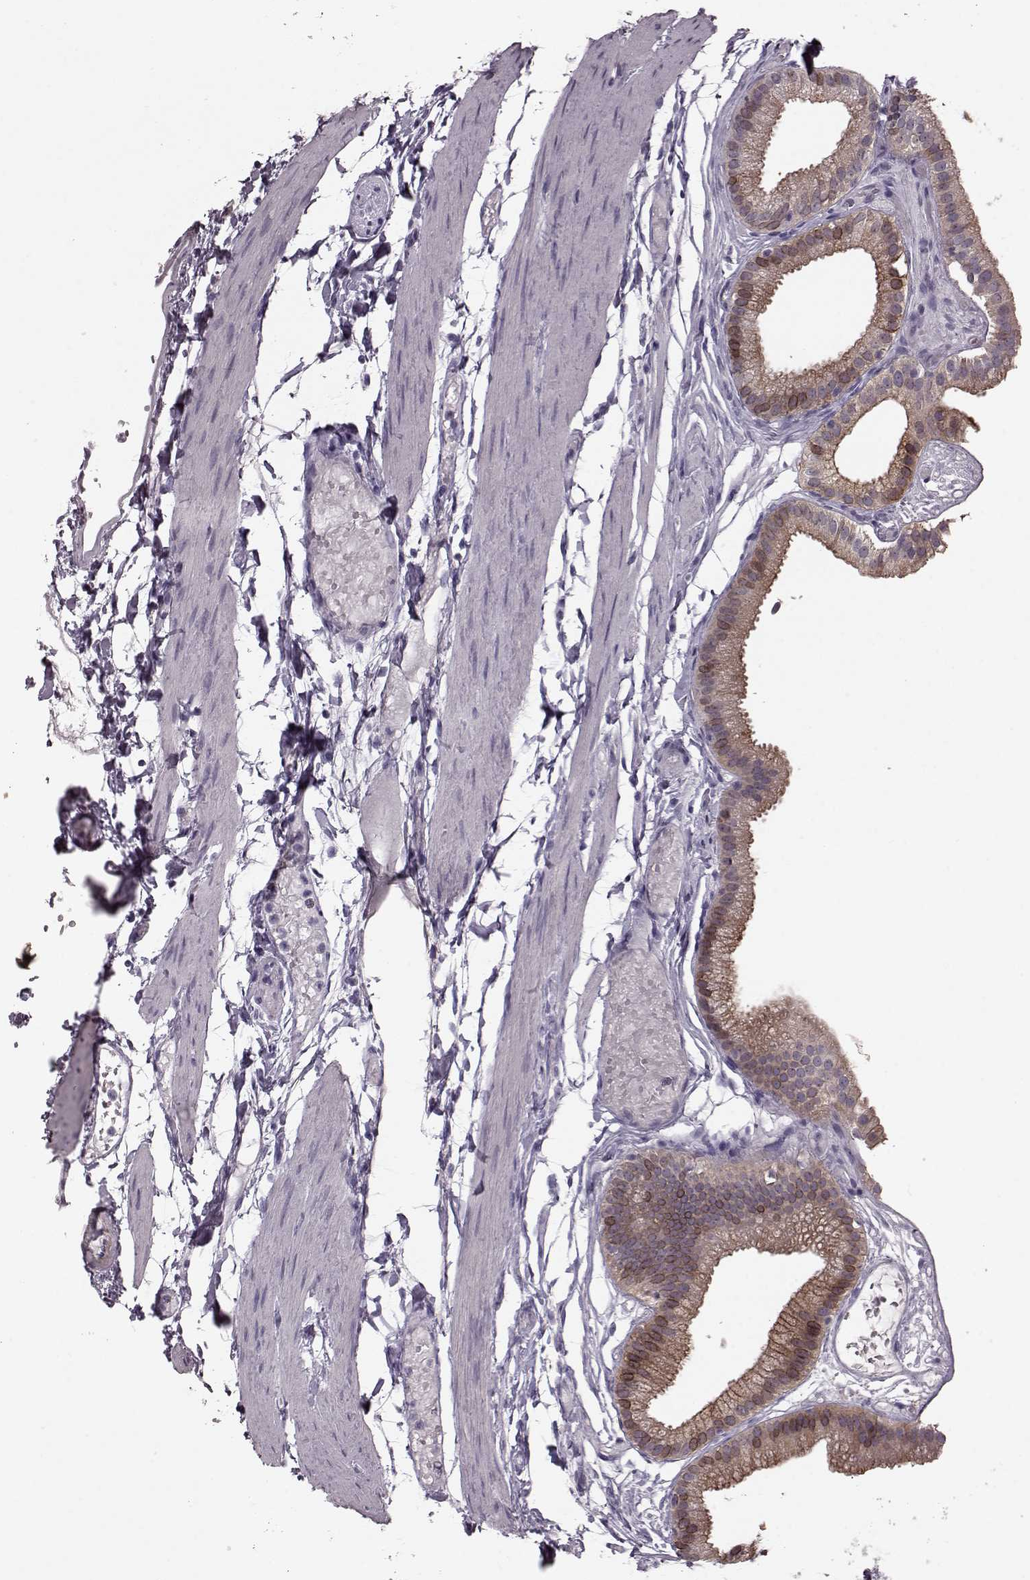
{"staining": {"intensity": "moderate", "quantity": "<25%", "location": "cytoplasmic/membranous,nuclear"}, "tissue": "gallbladder", "cell_type": "Glandular cells", "image_type": "normal", "snomed": [{"axis": "morphology", "description": "Normal tissue, NOS"}, {"axis": "topography", "description": "Gallbladder"}], "caption": "There is low levels of moderate cytoplasmic/membranous,nuclear expression in glandular cells of unremarkable gallbladder, as demonstrated by immunohistochemical staining (brown color).", "gene": "CST7", "patient": {"sex": "female", "age": 45}}